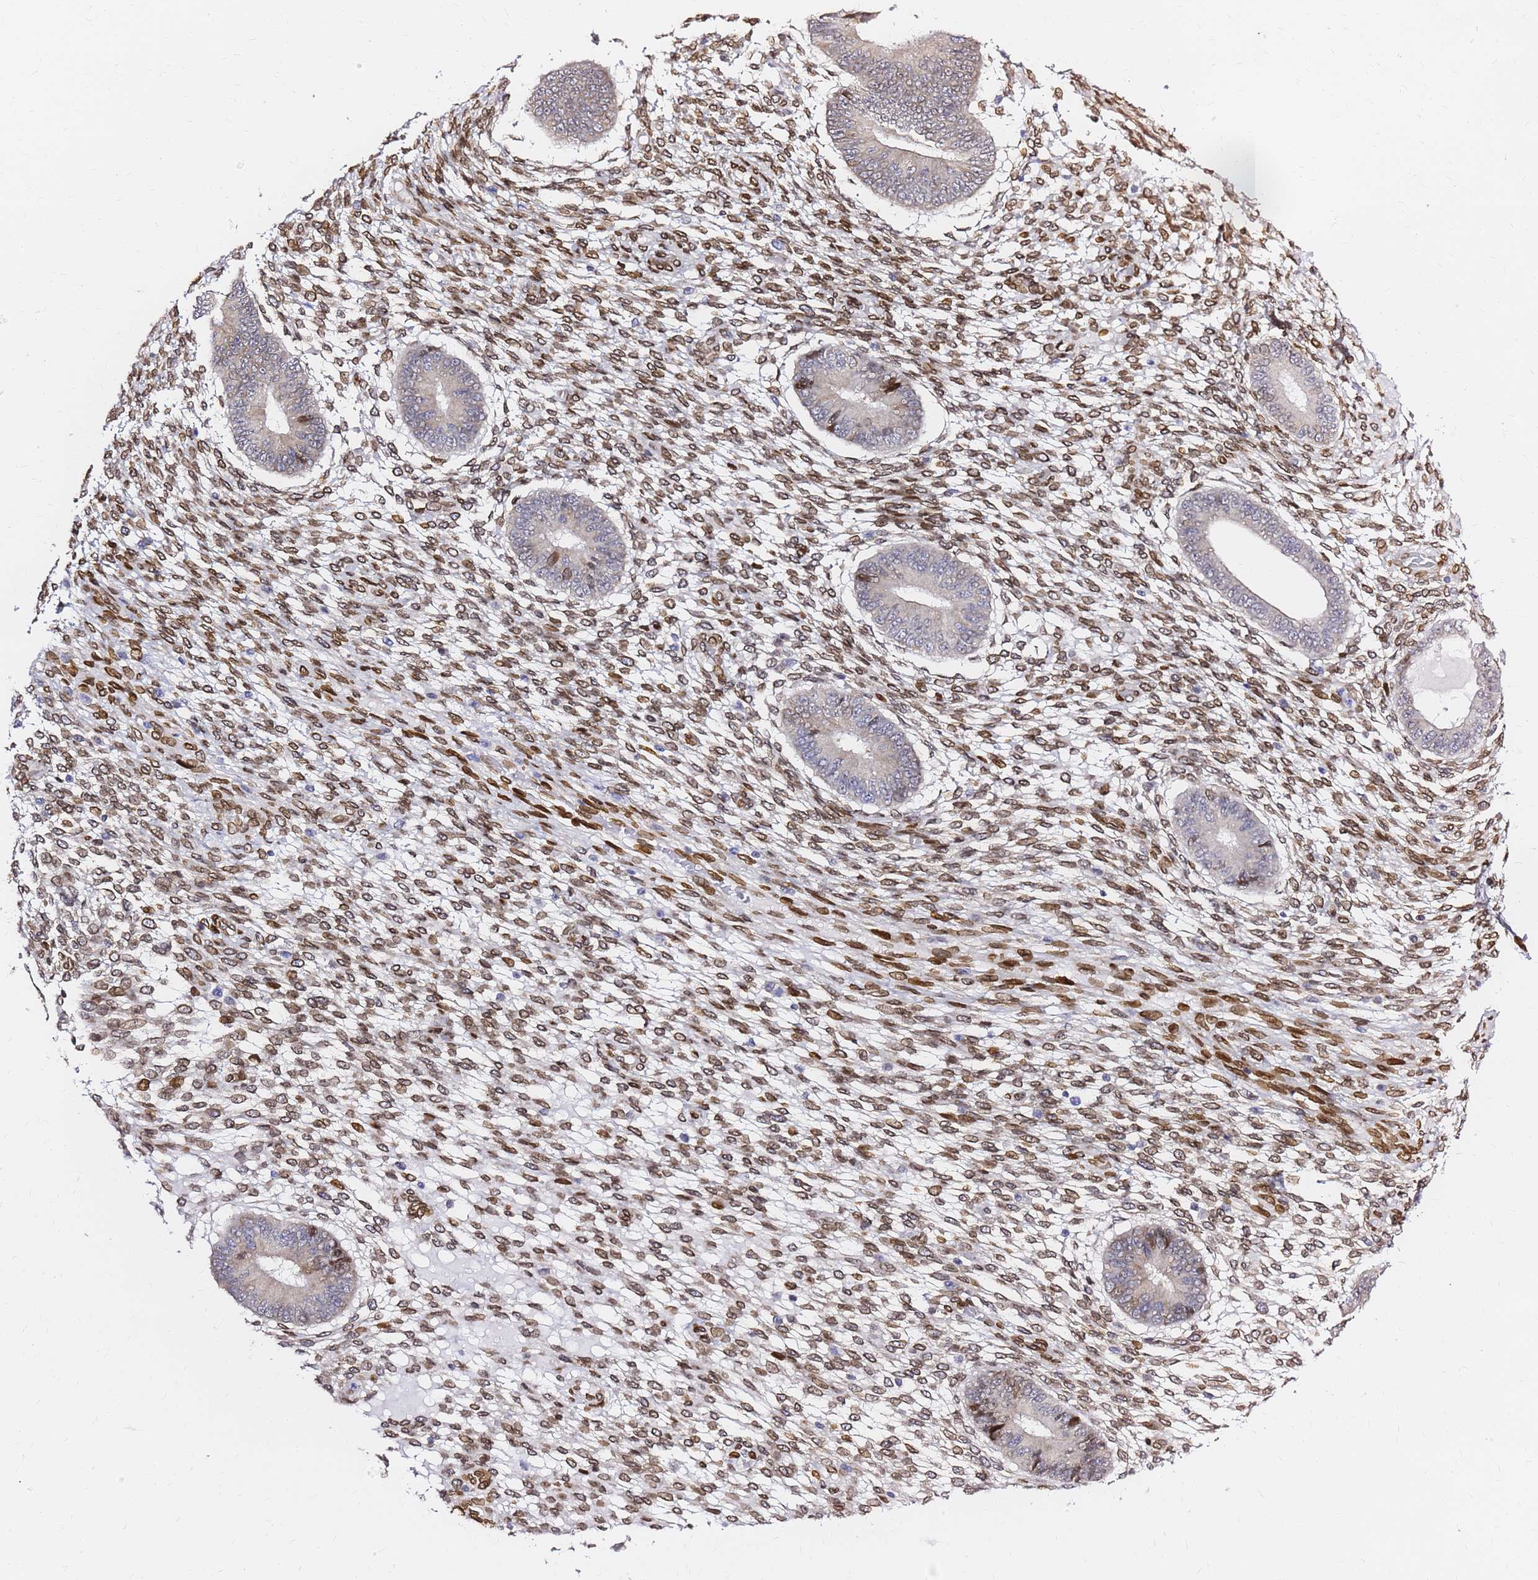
{"staining": {"intensity": "strong", "quantity": ">75%", "location": "cytoplasmic/membranous,nuclear"}, "tissue": "endometrium", "cell_type": "Cells in endometrial stroma", "image_type": "normal", "snomed": [{"axis": "morphology", "description": "Normal tissue, NOS"}, {"axis": "topography", "description": "Endometrium"}], "caption": "This is a photomicrograph of immunohistochemistry staining of unremarkable endometrium, which shows strong staining in the cytoplasmic/membranous,nuclear of cells in endometrial stroma.", "gene": "C6orf141", "patient": {"sex": "female", "age": 49}}